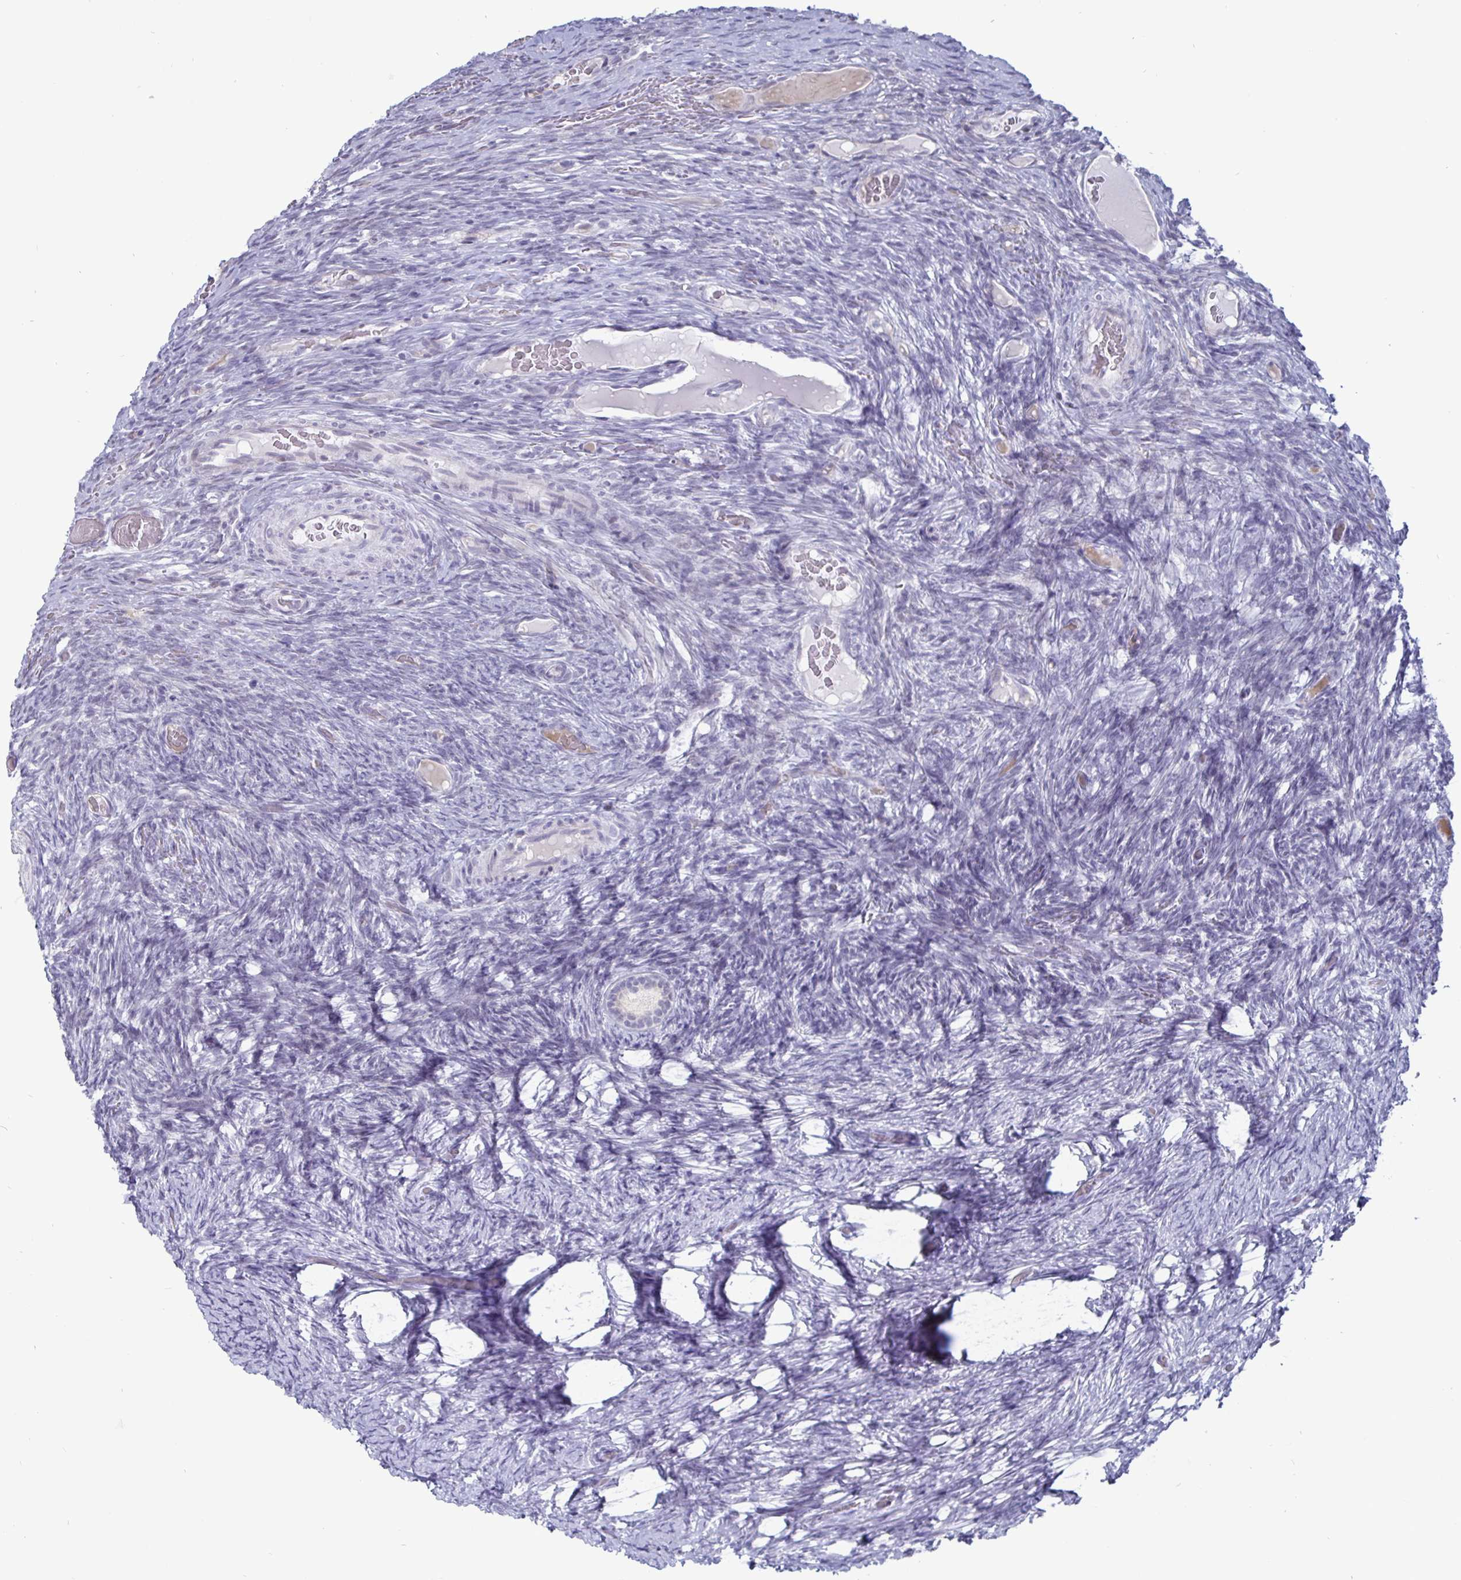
{"staining": {"intensity": "negative", "quantity": "none", "location": "none"}, "tissue": "ovary", "cell_type": "Ovarian stroma cells", "image_type": "normal", "snomed": [{"axis": "morphology", "description": "Normal tissue, NOS"}, {"axis": "topography", "description": "Ovary"}], "caption": "This is an immunohistochemistry (IHC) micrograph of unremarkable human ovary. There is no positivity in ovarian stroma cells.", "gene": "OOSP2", "patient": {"sex": "female", "age": 34}}